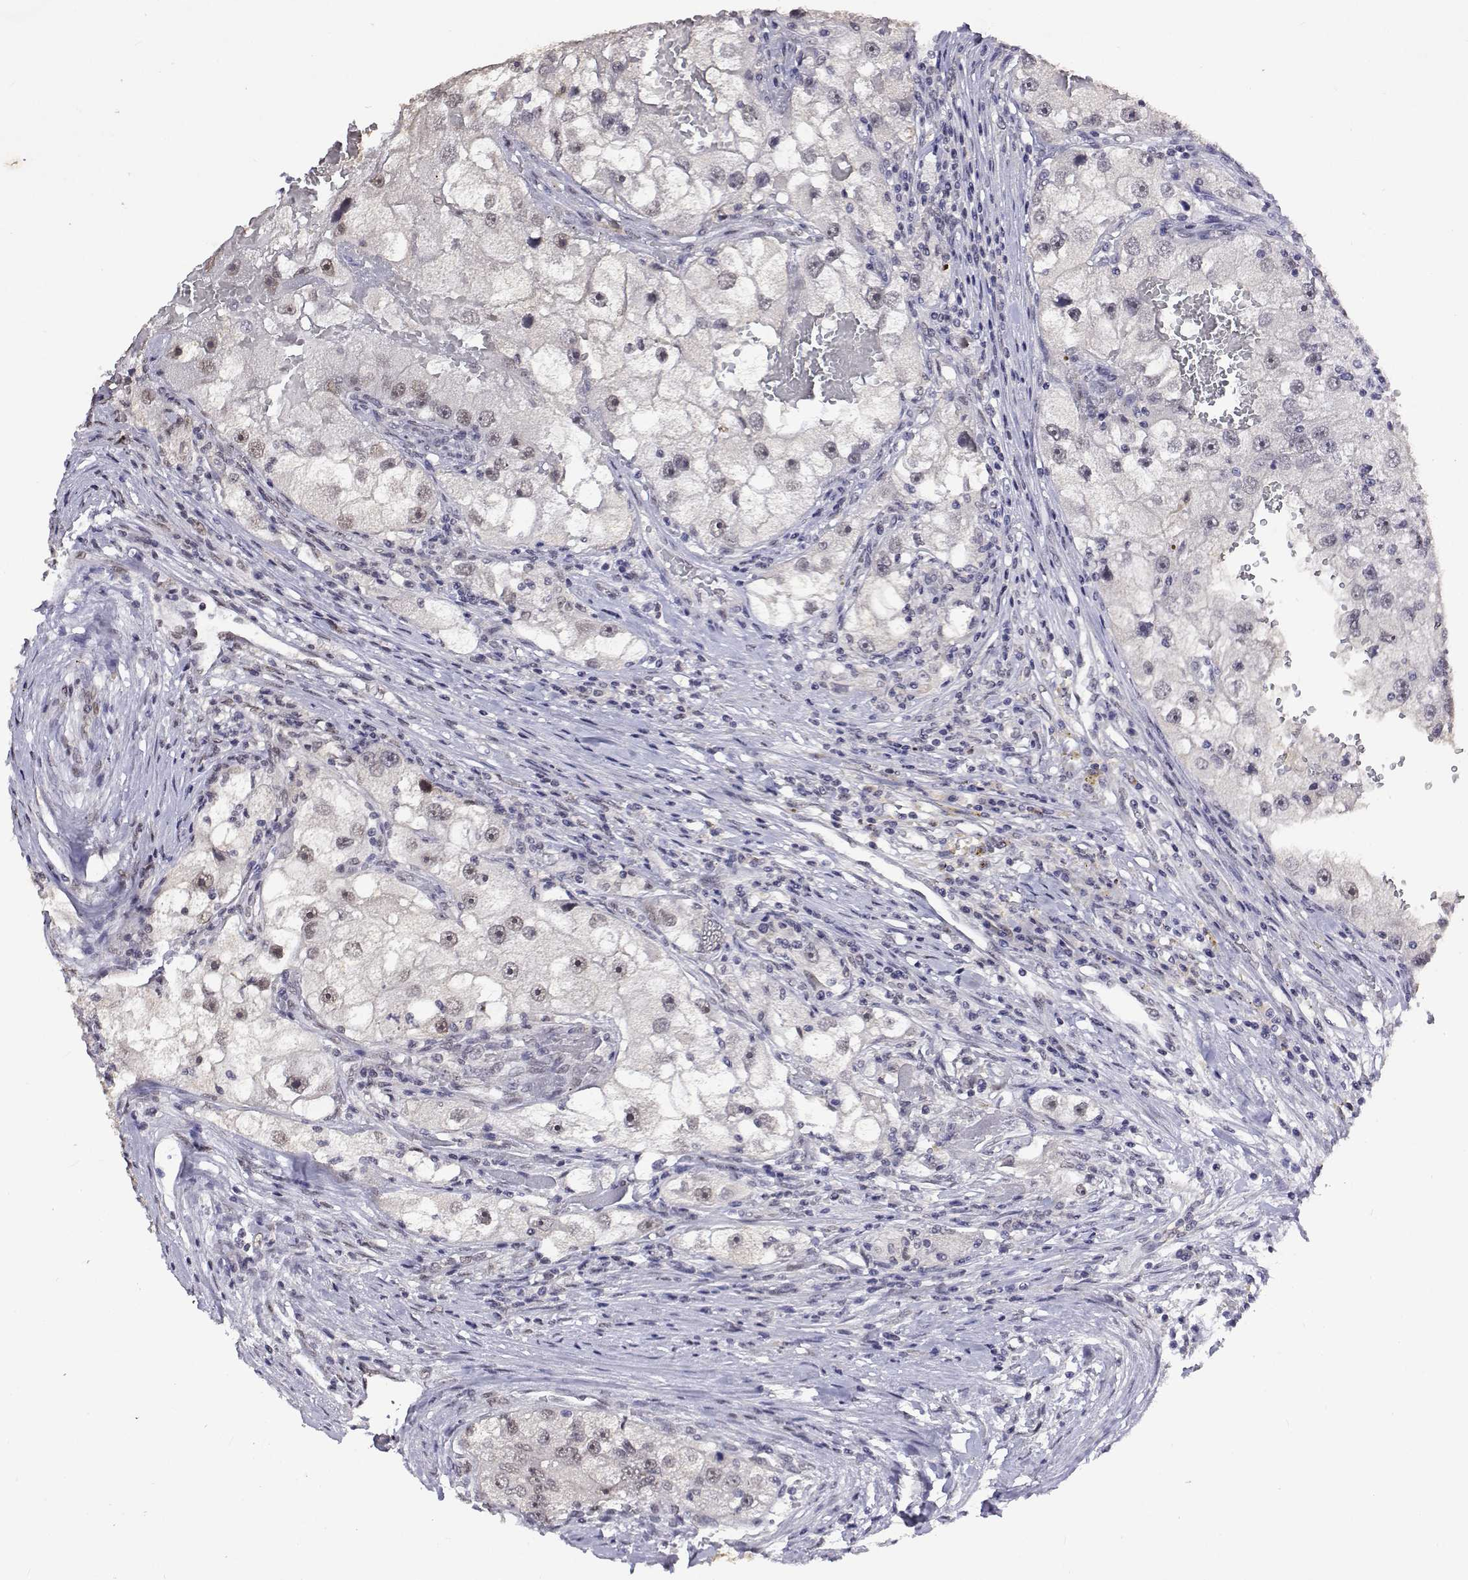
{"staining": {"intensity": "moderate", "quantity": "25%-75%", "location": "nuclear"}, "tissue": "renal cancer", "cell_type": "Tumor cells", "image_type": "cancer", "snomed": [{"axis": "morphology", "description": "Adenocarcinoma, NOS"}, {"axis": "topography", "description": "Kidney"}], "caption": "Renal cancer tissue demonstrates moderate nuclear staining in approximately 25%-75% of tumor cells, visualized by immunohistochemistry.", "gene": "HNRNPA0", "patient": {"sex": "male", "age": 63}}